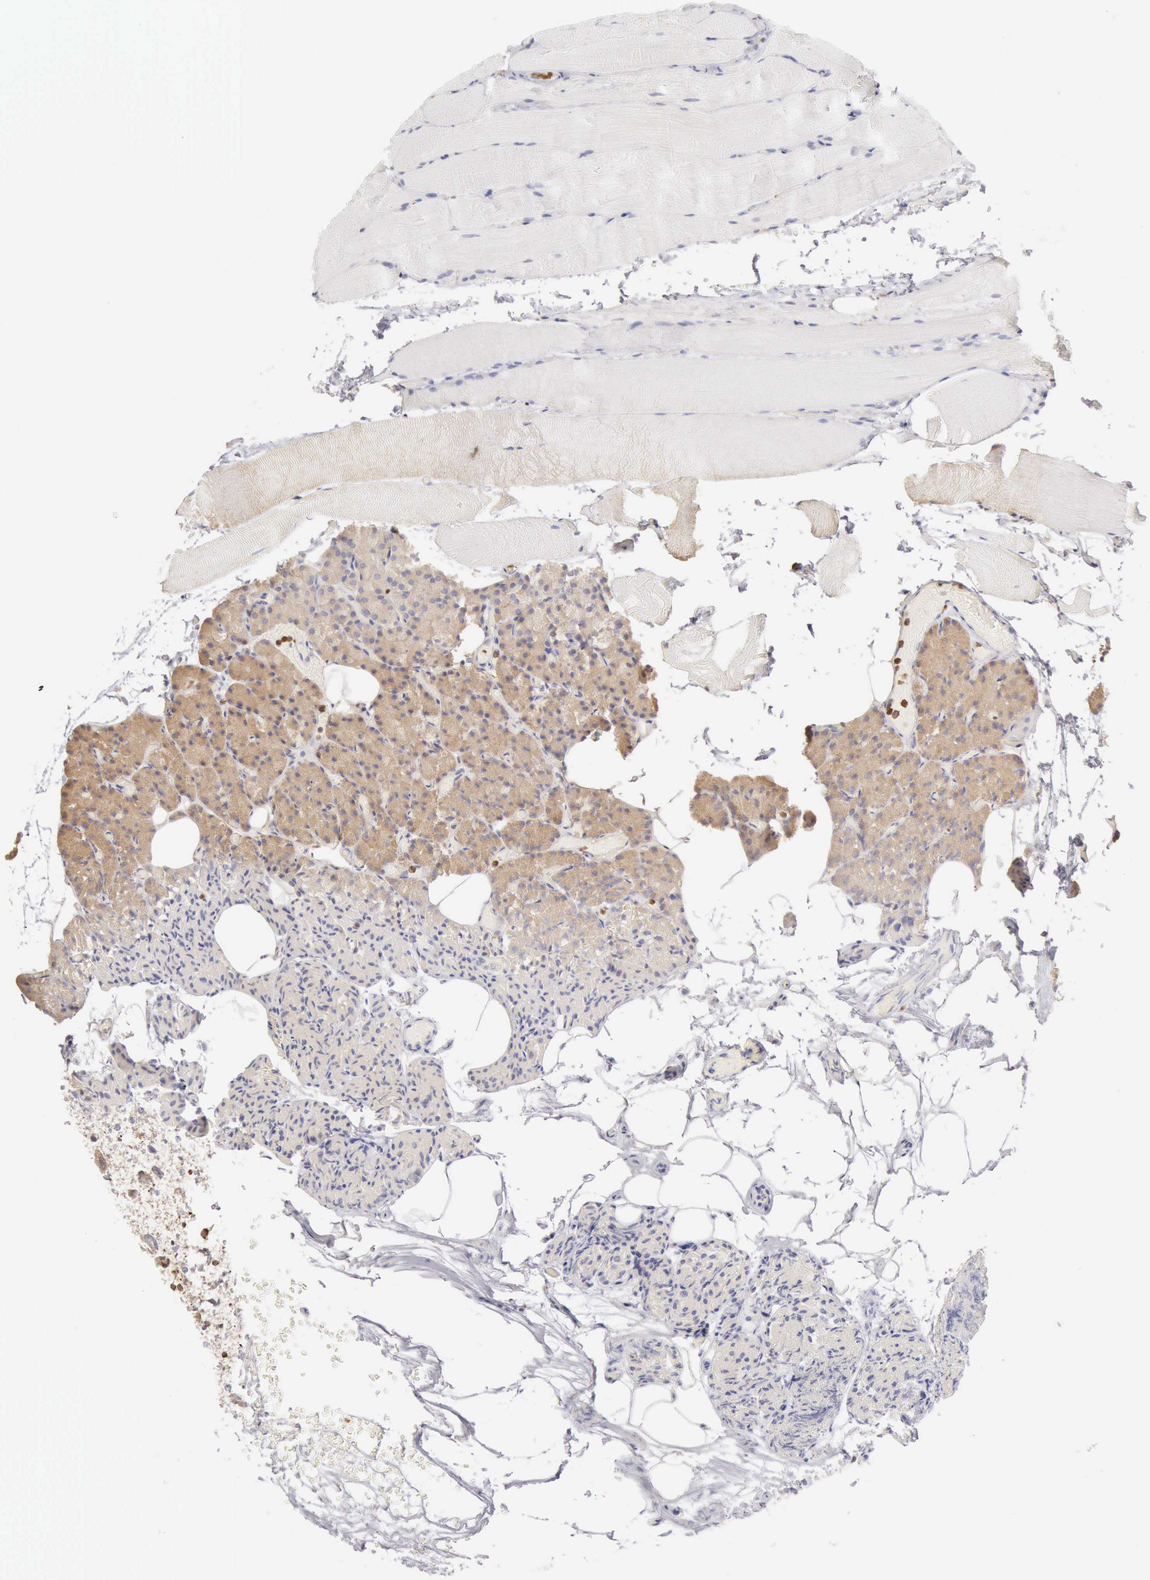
{"staining": {"intensity": "weak", "quantity": "25%-75%", "location": "cytoplasmic/membranous"}, "tissue": "parathyroid gland", "cell_type": "Glandular cells", "image_type": "normal", "snomed": [{"axis": "morphology", "description": "Normal tissue, NOS"}, {"axis": "topography", "description": "Skeletal muscle"}, {"axis": "topography", "description": "Parathyroid gland"}], "caption": "A micrograph showing weak cytoplasmic/membranous expression in approximately 25%-75% of glandular cells in benign parathyroid gland, as visualized by brown immunohistochemical staining.", "gene": "ARHGAP4", "patient": {"sex": "female", "age": 37}}